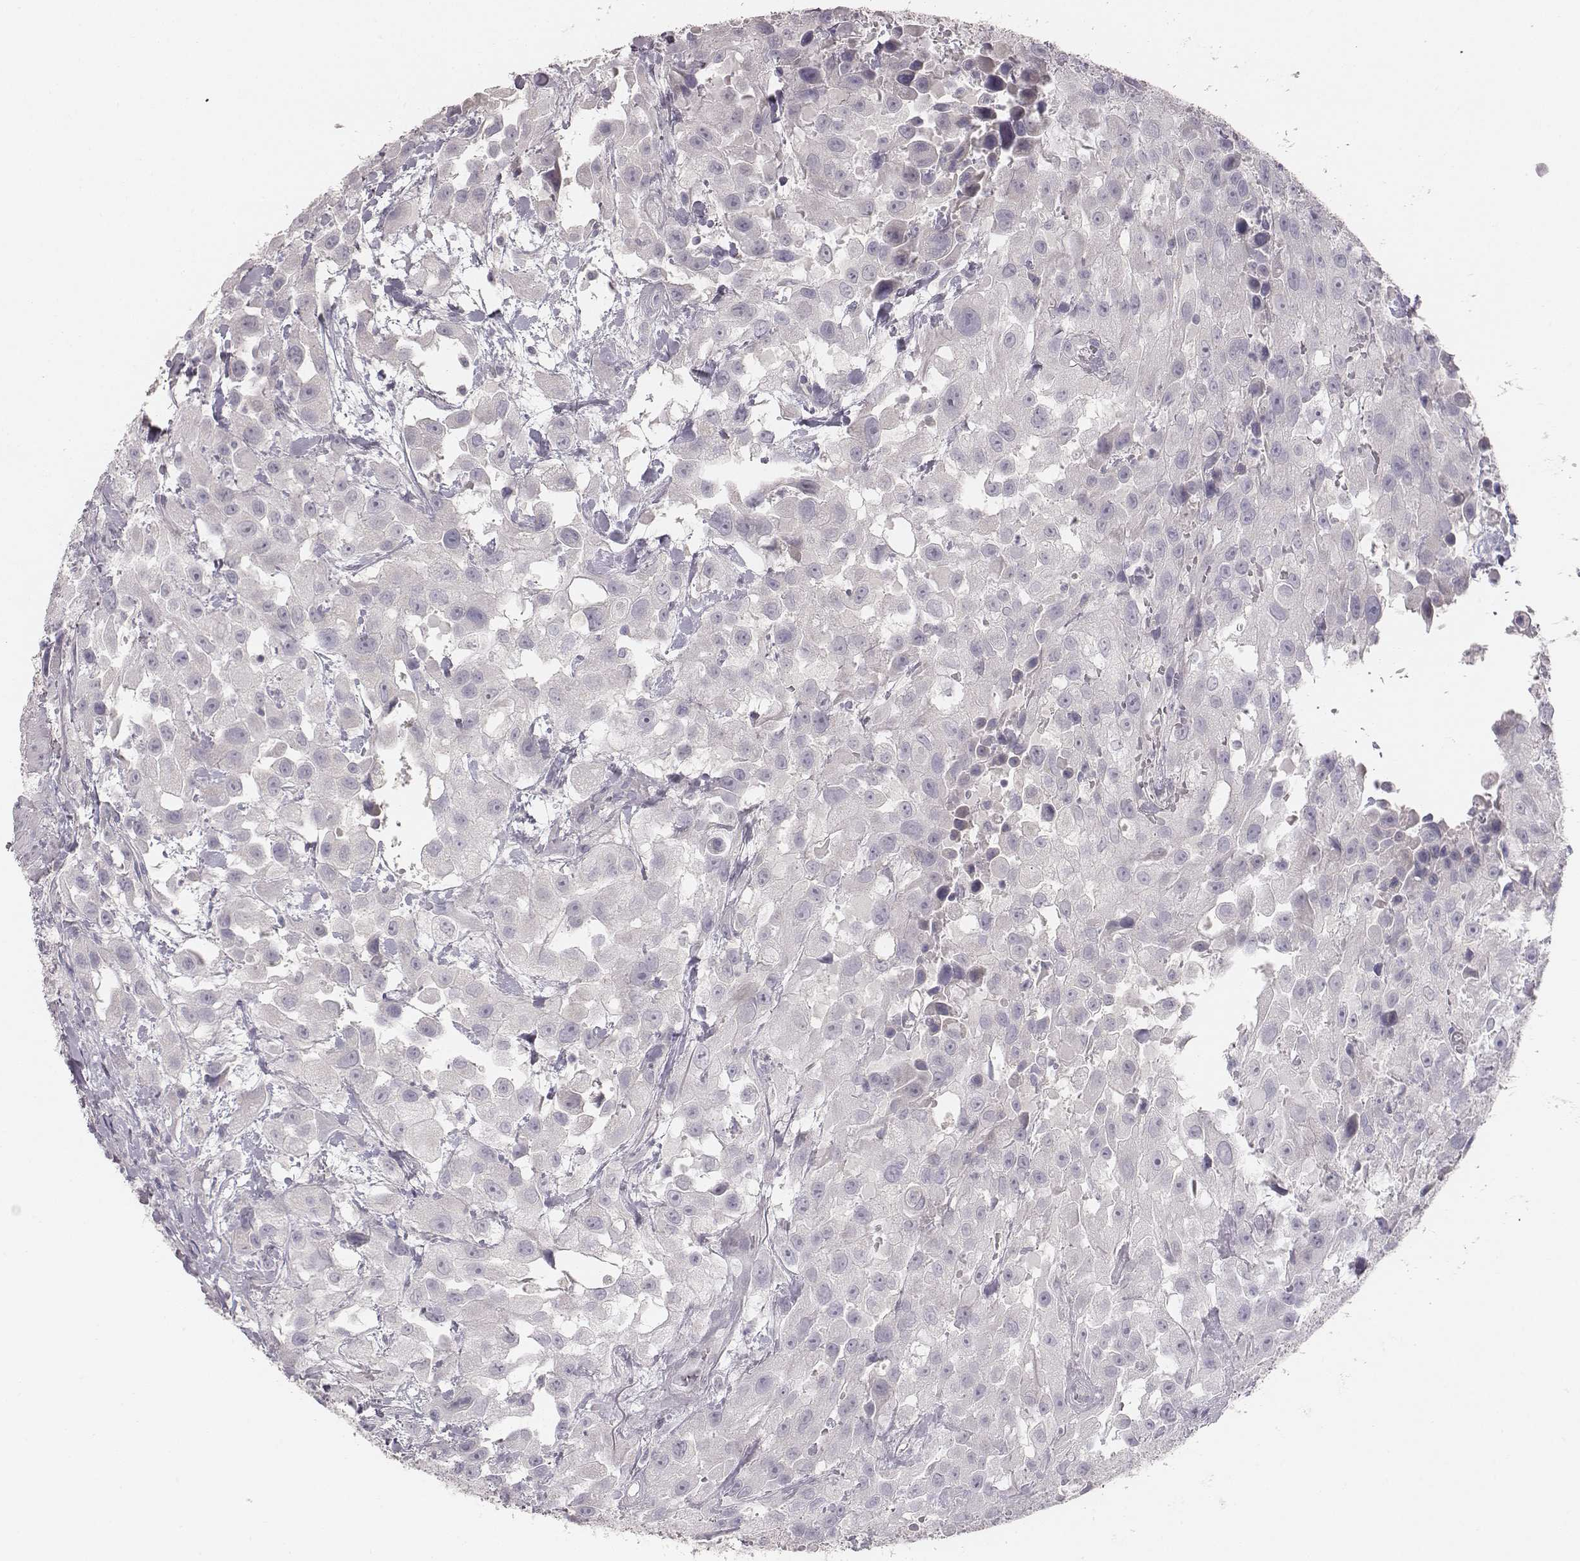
{"staining": {"intensity": "negative", "quantity": "none", "location": "none"}, "tissue": "urothelial cancer", "cell_type": "Tumor cells", "image_type": "cancer", "snomed": [{"axis": "morphology", "description": "Urothelial carcinoma, High grade"}, {"axis": "topography", "description": "Urinary bladder"}], "caption": "Immunohistochemical staining of high-grade urothelial carcinoma reveals no significant staining in tumor cells.", "gene": "MYH6", "patient": {"sex": "male", "age": 79}}